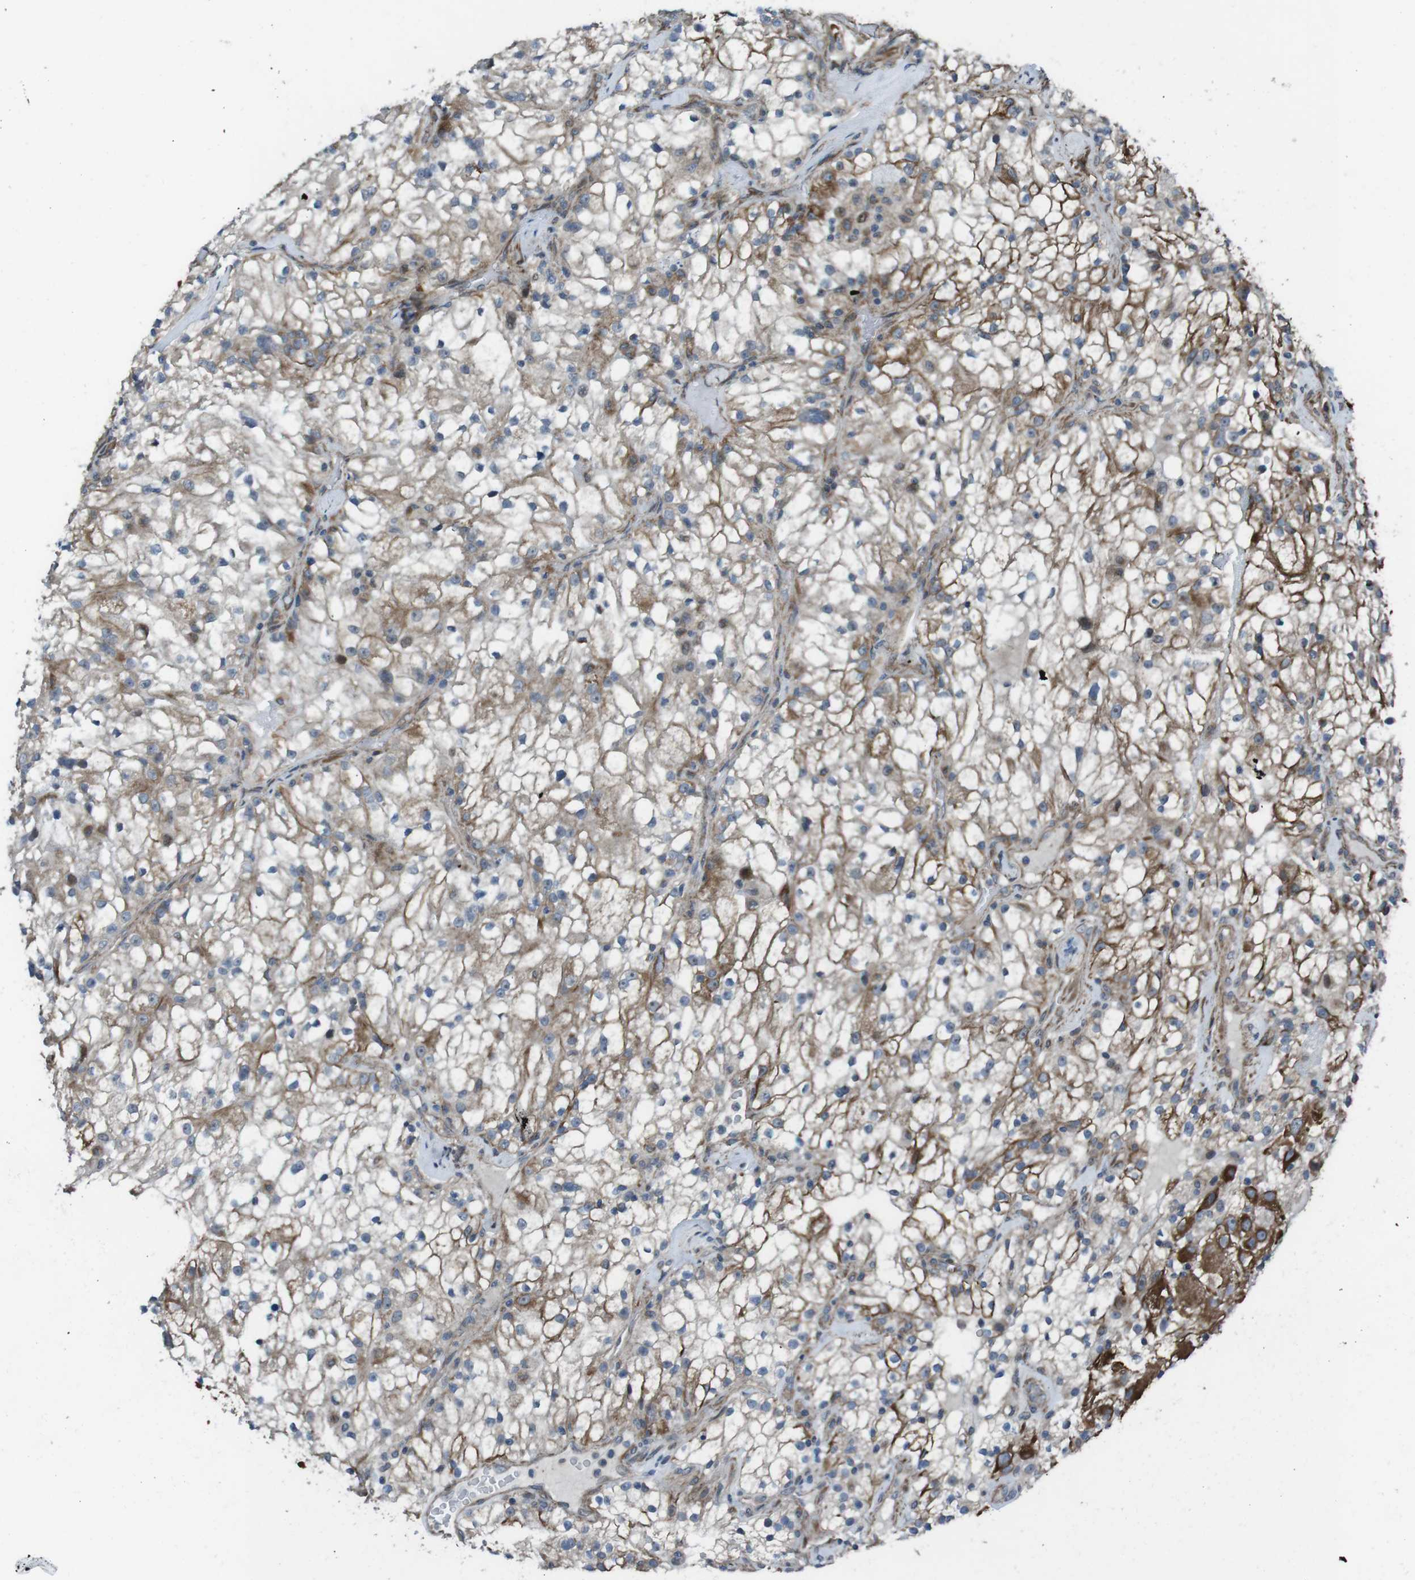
{"staining": {"intensity": "moderate", "quantity": "25%-75%", "location": "cytoplasmic/membranous"}, "tissue": "renal cancer", "cell_type": "Tumor cells", "image_type": "cancer", "snomed": [{"axis": "morphology", "description": "Adenocarcinoma, NOS"}, {"axis": "topography", "description": "Kidney"}], "caption": "A high-resolution histopathology image shows immunohistochemistry staining of renal cancer (adenocarcinoma), which shows moderate cytoplasmic/membranous staining in approximately 25%-75% of tumor cells.", "gene": "FAM174B", "patient": {"sex": "female", "age": 52}}